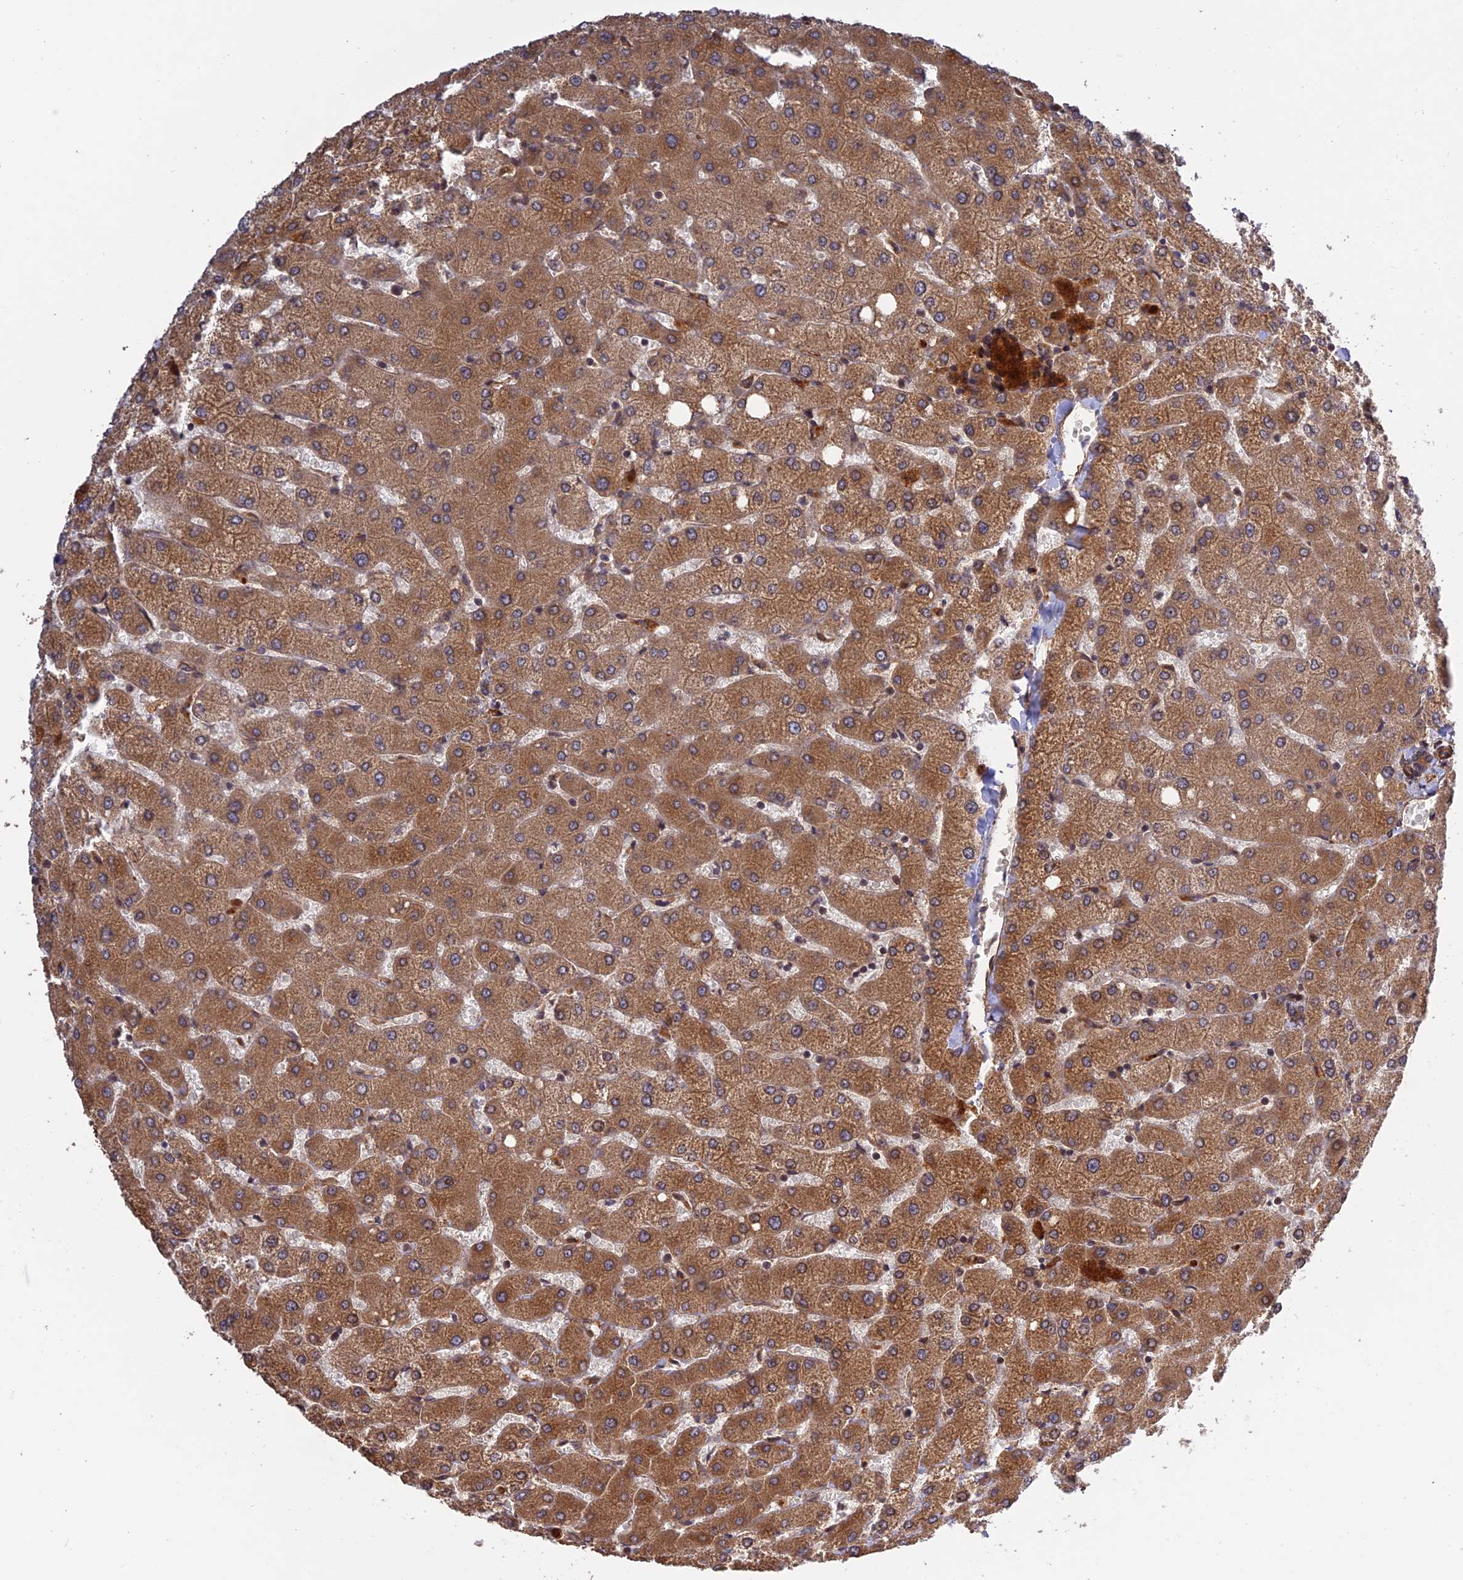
{"staining": {"intensity": "moderate", "quantity": ">75%", "location": "cytoplasmic/membranous"}, "tissue": "liver", "cell_type": "Cholangiocytes", "image_type": "normal", "snomed": [{"axis": "morphology", "description": "Normal tissue, NOS"}, {"axis": "topography", "description": "Liver"}], "caption": "The histopathology image displays a brown stain indicating the presence of a protein in the cytoplasmic/membranous of cholangiocytes in liver. Immunohistochemistry stains the protein of interest in brown and the nuclei are stained blue.", "gene": "CREBL2", "patient": {"sex": "female", "age": 54}}